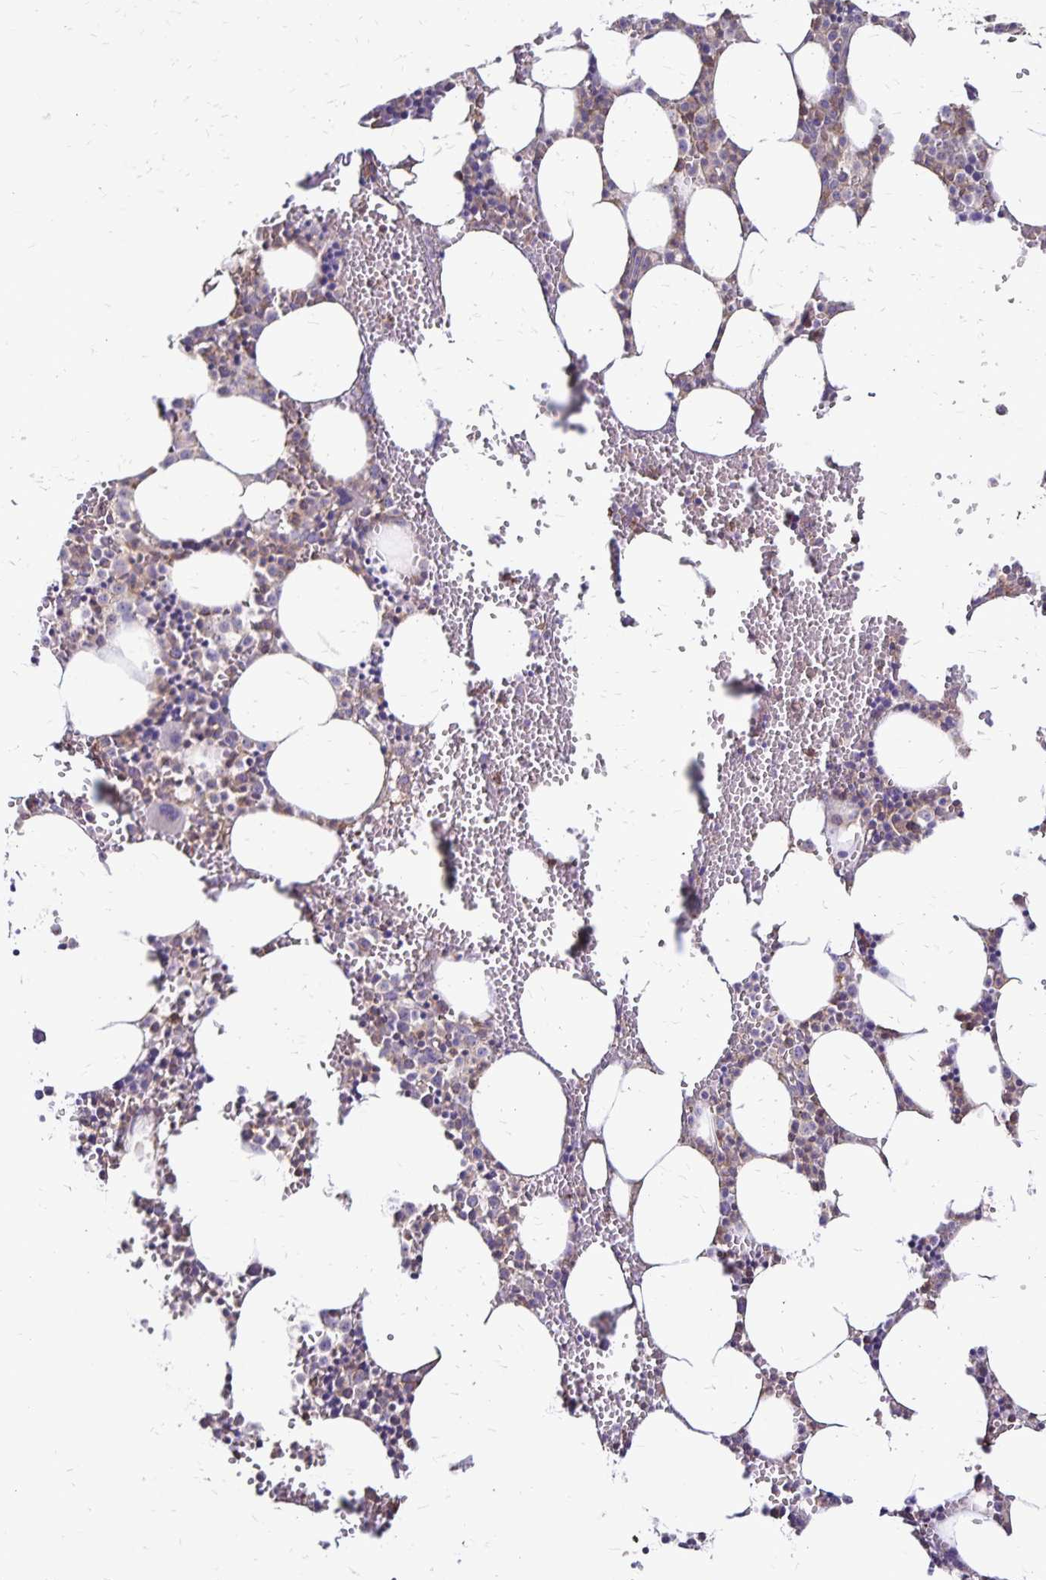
{"staining": {"intensity": "weak", "quantity": "25%-75%", "location": "cytoplasmic/membranous"}, "tissue": "bone marrow", "cell_type": "Hematopoietic cells", "image_type": "normal", "snomed": [{"axis": "morphology", "description": "Normal tissue, NOS"}, {"axis": "topography", "description": "Bone marrow"}], "caption": "IHC histopathology image of unremarkable bone marrow: human bone marrow stained using immunohistochemistry demonstrates low levels of weak protein expression localized specifically in the cytoplasmic/membranous of hematopoietic cells, appearing as a cytoplasmic/membranous brown color.", "gene": "NAGPA", "patient": {"sex": "male", "age": 89}}